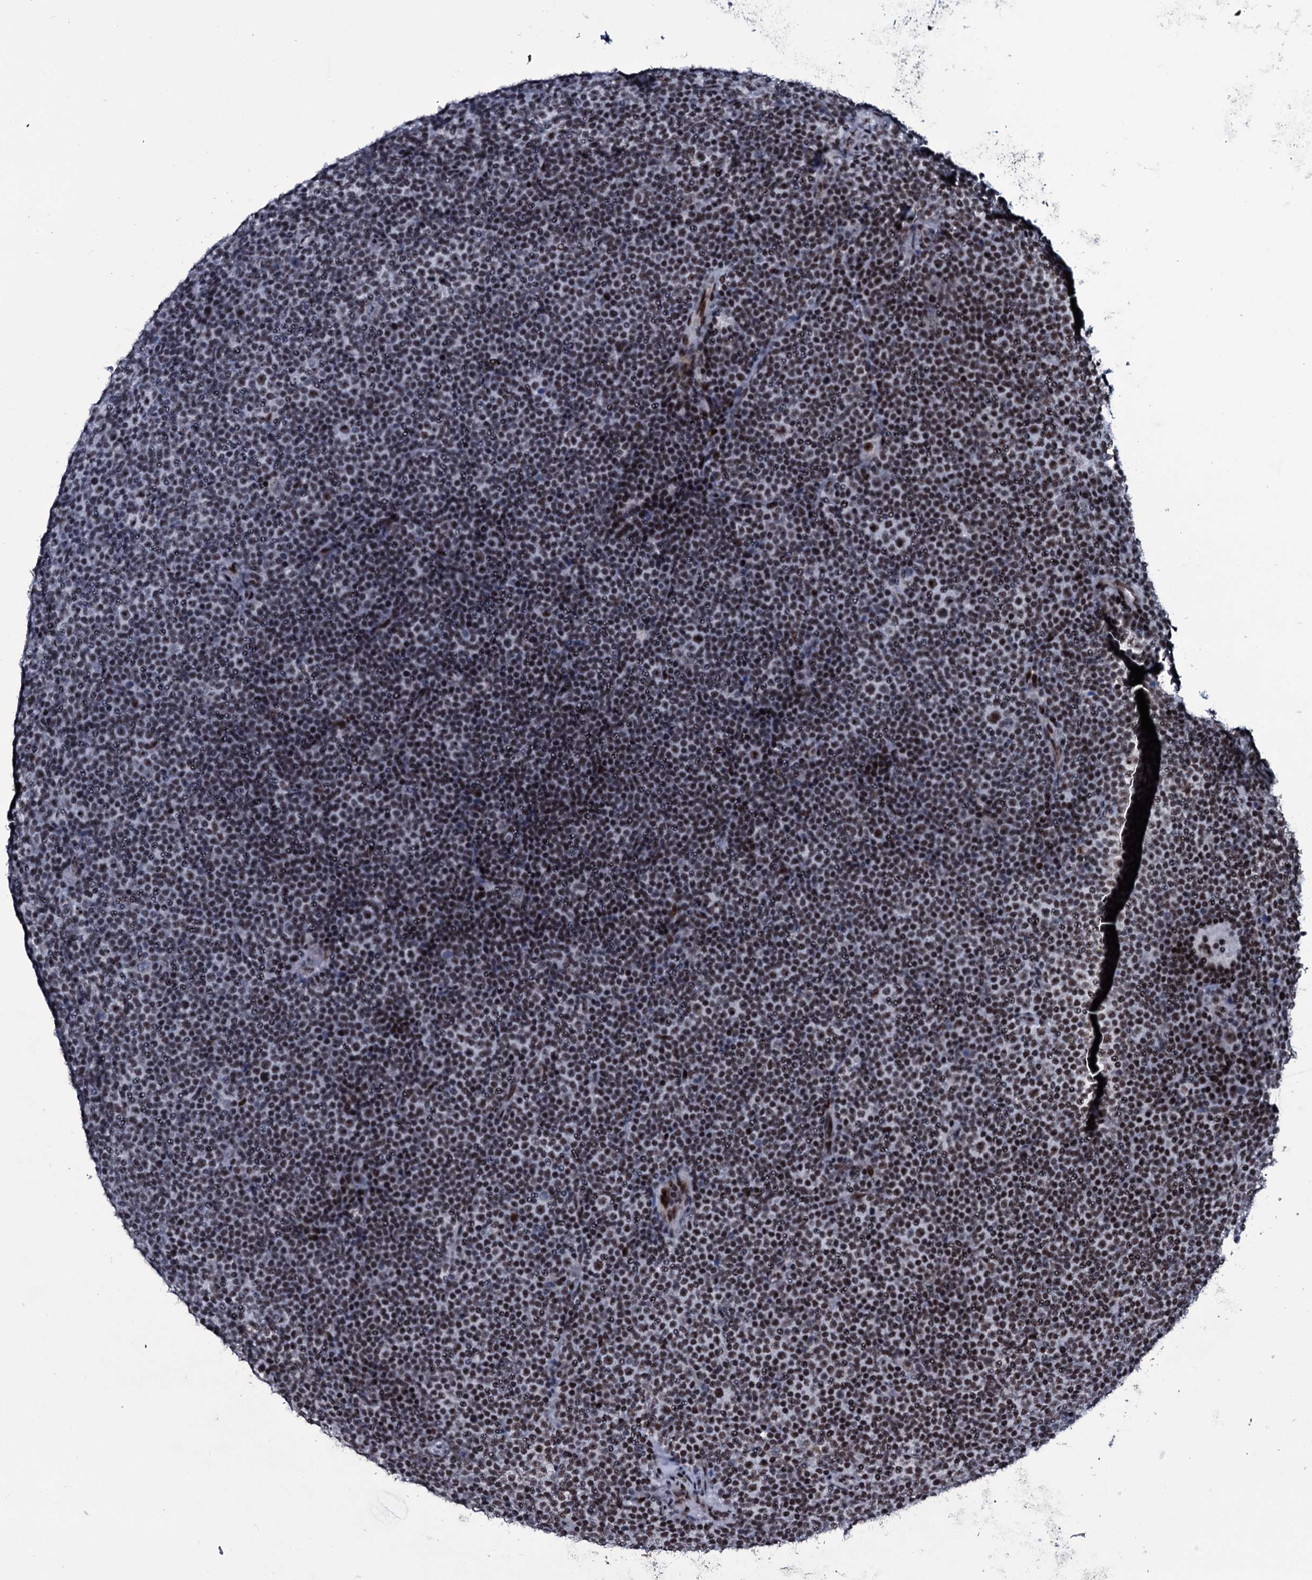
{"staining": {"intensity": "moderate", "quantity": ">75%", "location": "nuclear"}, "tissue": "lymphoma", "cell_type": "Tumor cells", "image_type": "cancer", "snomed": [{"axis": "morphology", "description": "Malignant lymphoma, non-Hodgkin's type, Low grade"}, {"axis": "topography", "description": "Lymph node"}], "caption": "Immunohistochemical staining of human low-grade malignant lymphoma, non-Hodgkin's type exhibits medium levels of moderate nuclear expression in about >75% of tumor cells.", "gene": "ZMIZ2", "patient": {"sex": "female", "age": 67}}